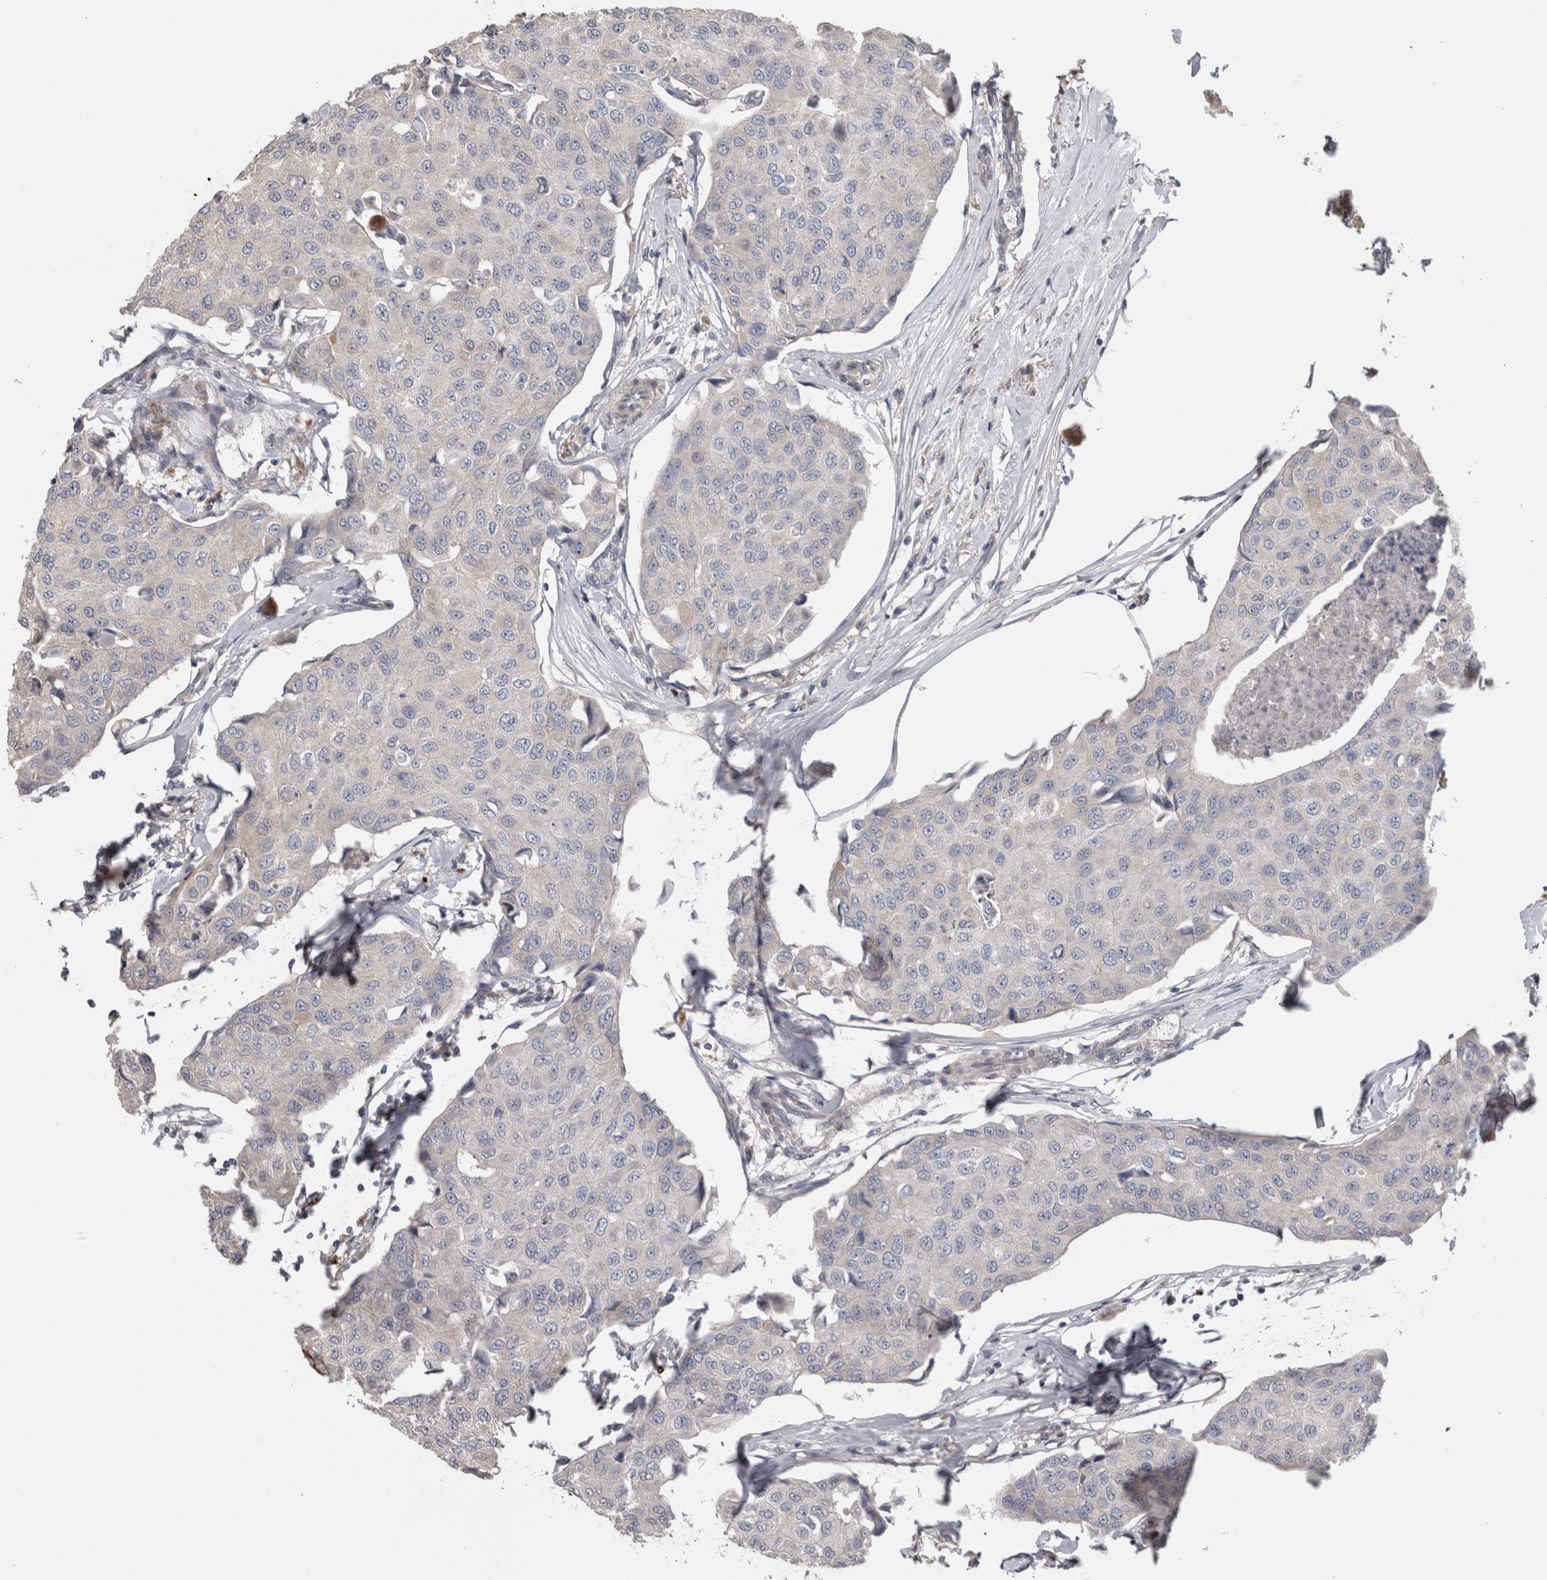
{"staining": {"intensity": "negative", "quantity": "none", "location": "none"}, "tissue": "breast cancer", "cell_type": "Tumor cells", "image_type": "cancer", "snomed": [{"axis": "morphology", "description": "Duct carcinoma"}, {"axis": "topography", "description": "Breast"}], "caption": "Tumor cells are negative for brown protein staining in breast cancer. (DAB IHC visualized using brightfield microscopy, high magnification).", "gene": "STC1", "patient": {"sex": "female", "age": 80}}